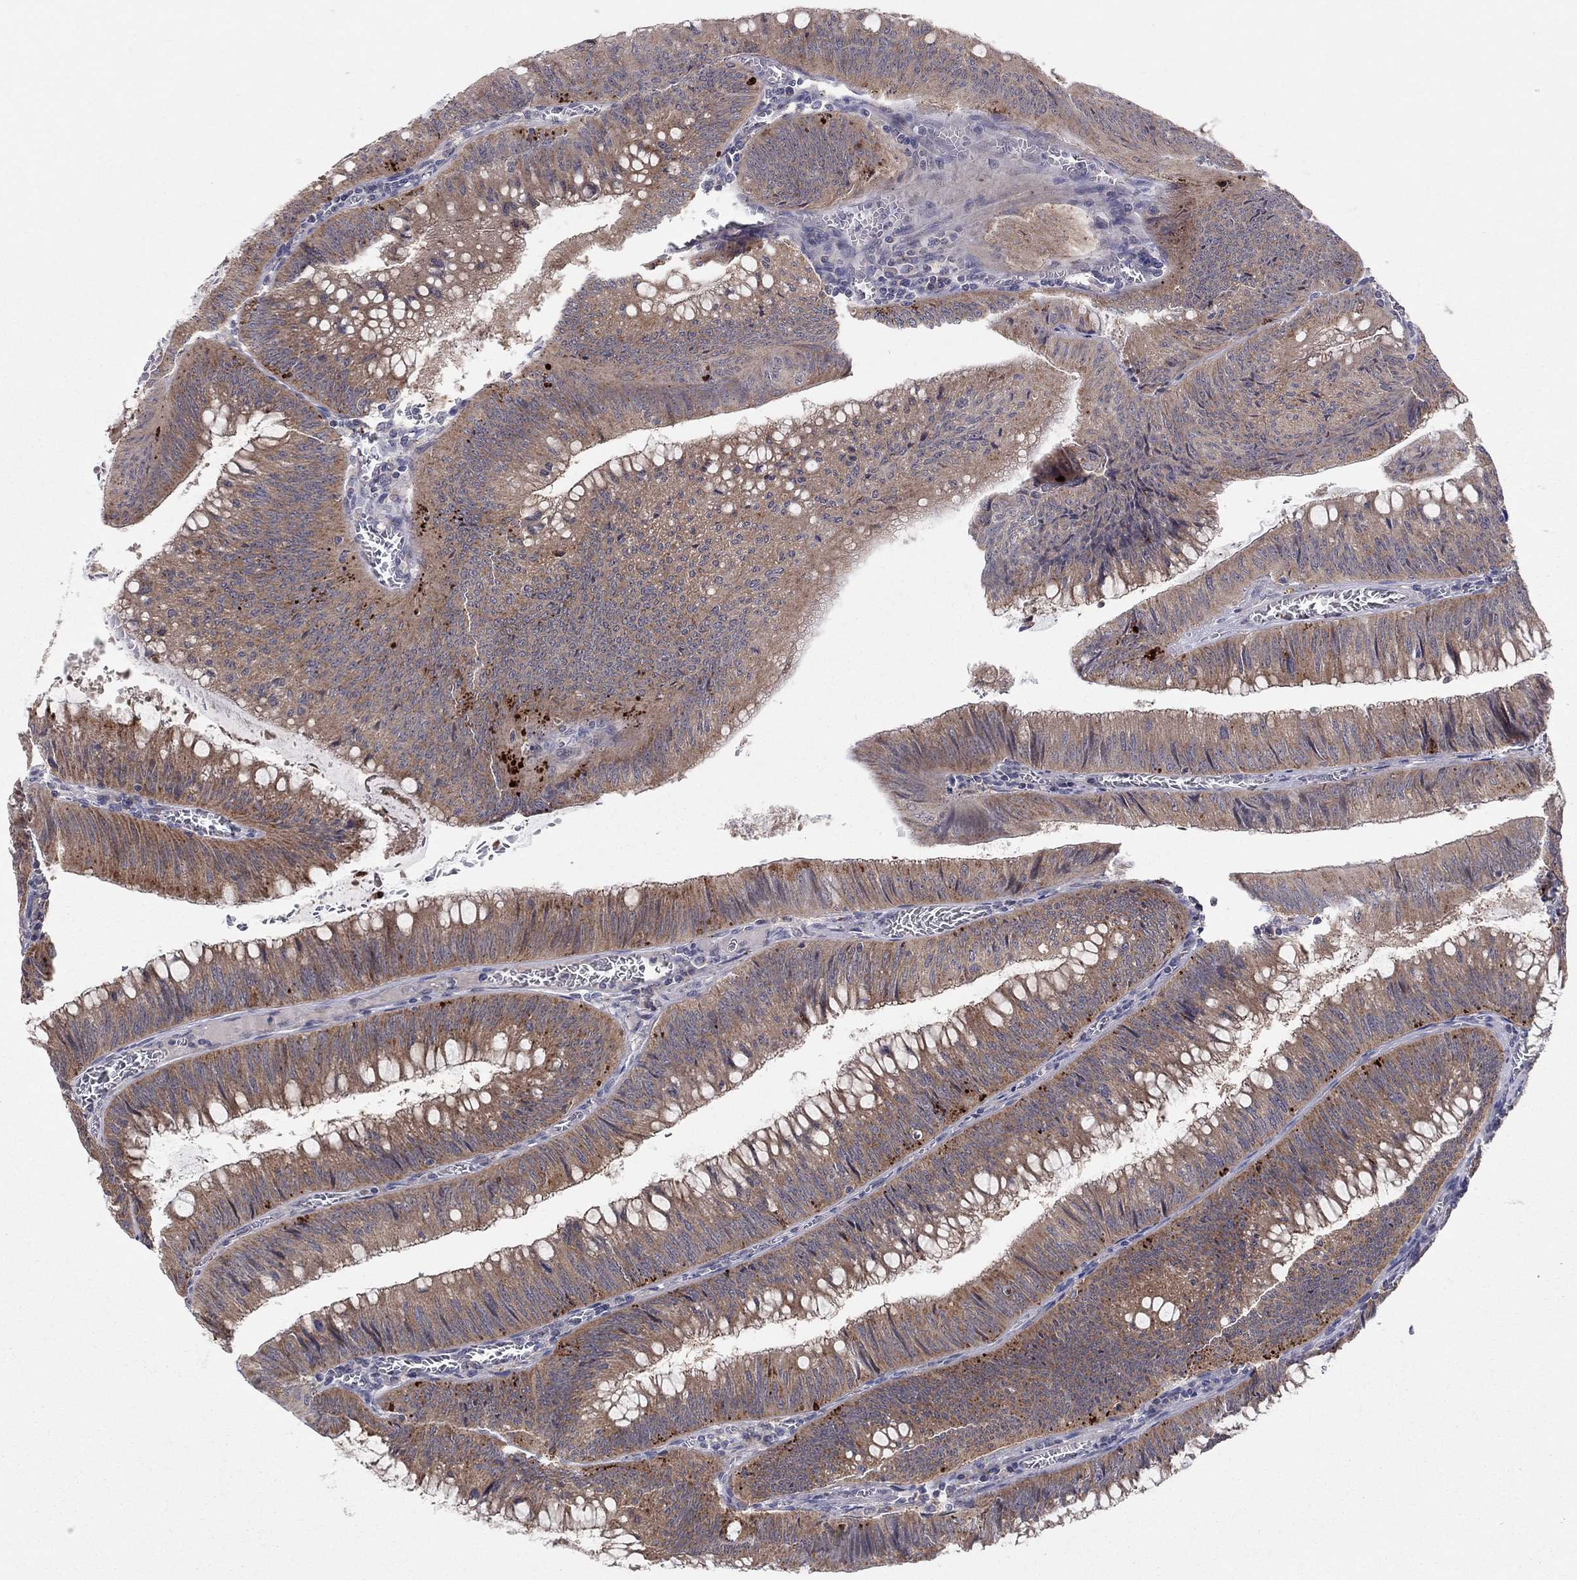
{"staining": {"intensity": "moderate", "quantity": ">75%", "location": "cytoplasmic/membranous"}, "tissue": "colorectal cancer", "cell_type": "Tumor cells", "image_type": "cancer", "snomed": [{"axis": "morphology", "description": "Adenocarcinoma, NOS"}, {"axis": "topography", "description": "Rectum"}], "caption": "IHC micrograph of neoplastic tissue: human adenocarcinoma (colorectal) stained using immunohistochemistry (IHC) reveals medium levels of moderate protein expression localized specifically in the cytoplasmic/membranous of tumor cells, appearing as a cytoplasmic/membranous brown color.", "gene": "CRACDL", "patient": {"sex": "female", "age": 72}}